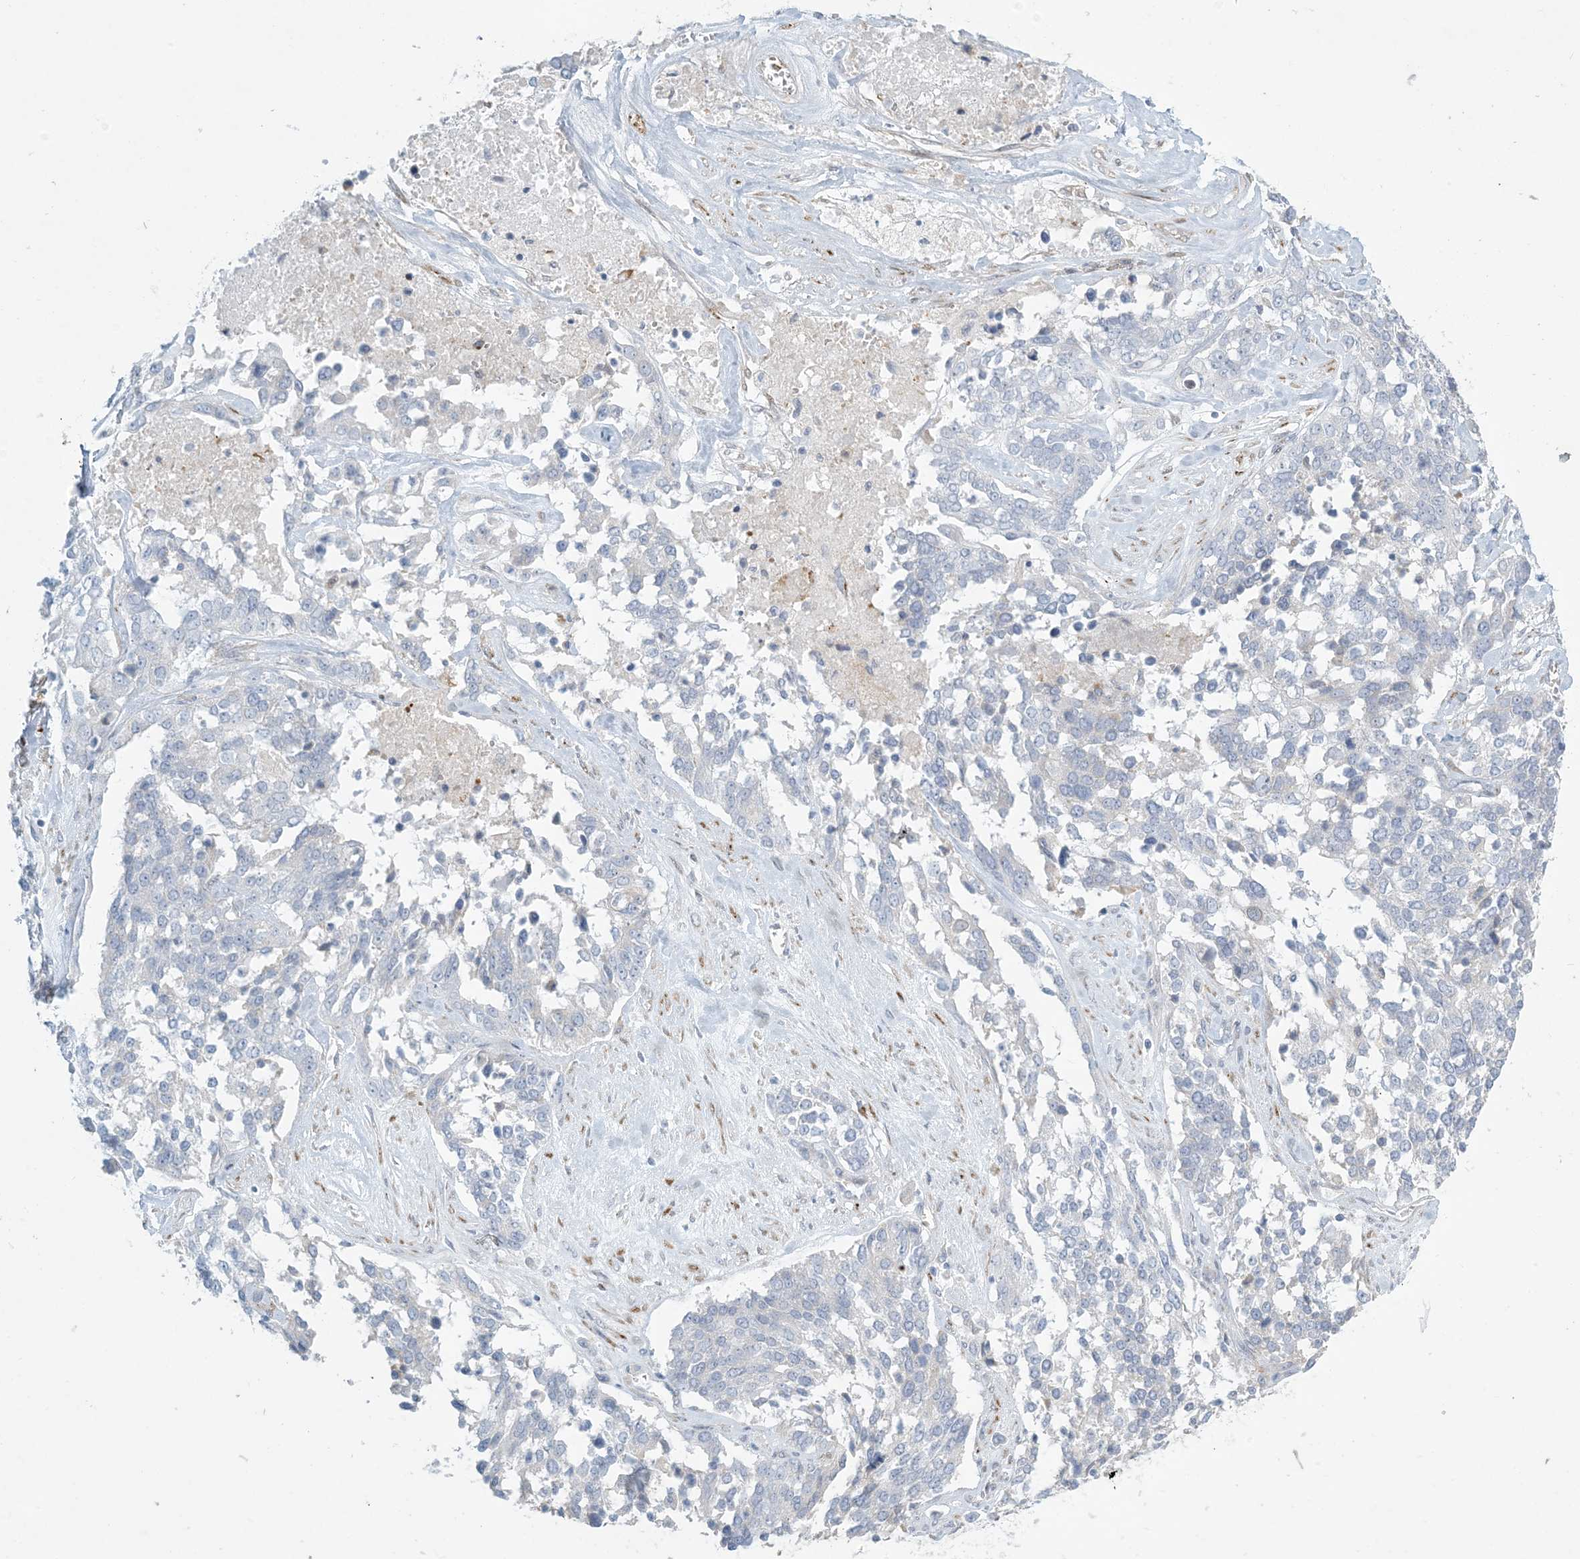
{"staining": {"intensity": "negative", "quantity": "none", "location": "none"}, "tissue": "ovarian cancer", "cell_type": "Tumor cells", "image_type": "cancer", "snomed": [{"axis": "morphology", "description": "Cystadenocarcinoma, serous, NOS"}, {"axis": "topography", "description": "Ovary"}], "caption": "Micrograph shows no significant protein staining in tumor cells of ovarian cancer (serous cystadenocarcinoma).", "gene": "ZNF385D", "patient": {"sex": "female", "age": 44}}